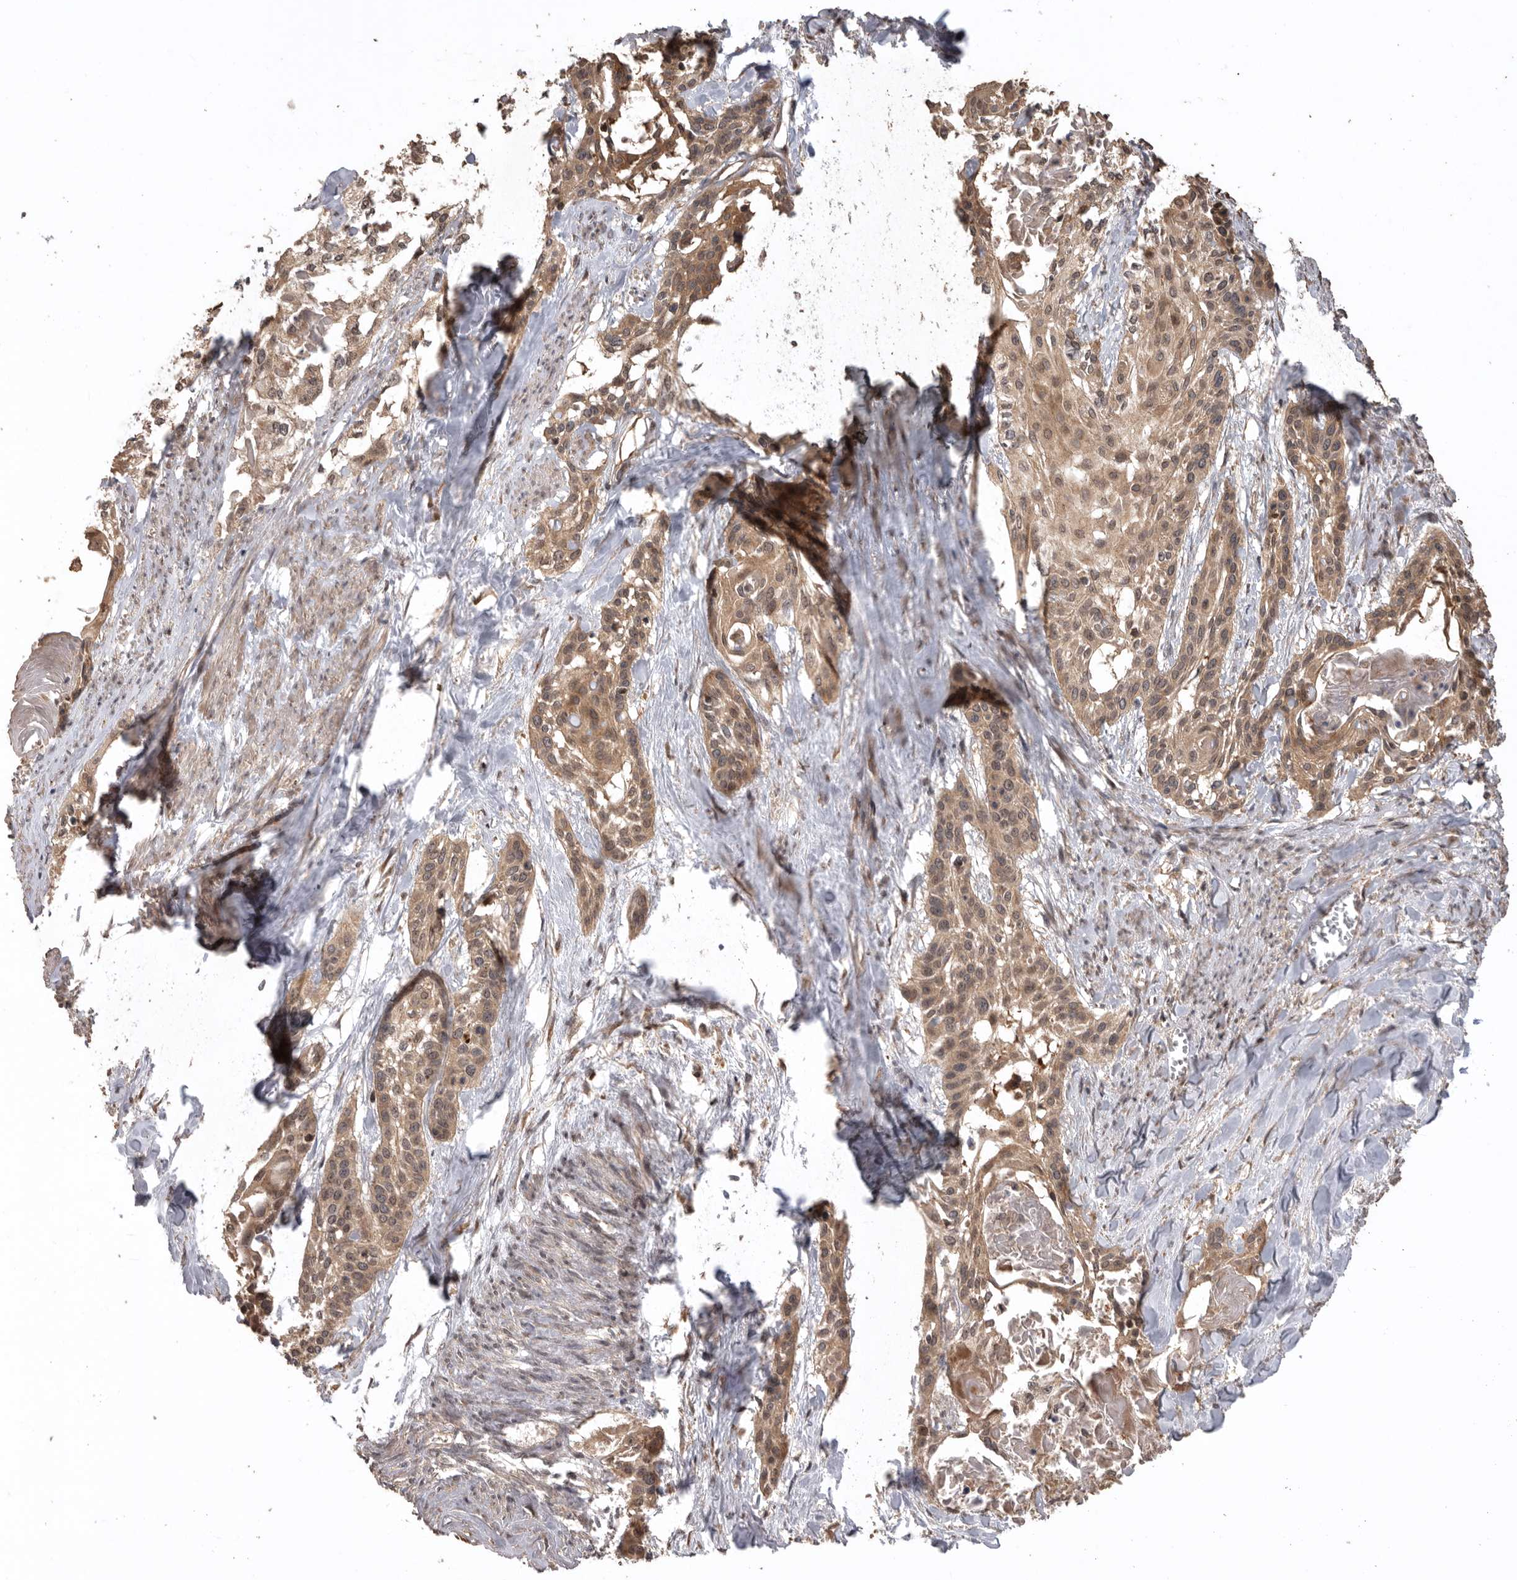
{"staining": {"intensity": "weak", "quantity": ">75%", "location": "cytoplasmic/membranous"}, "tissue": "cervical cancer", "cell_type": "Tumor cells", "image_type": "cancer", "snomed": [{"axis": "morphology", "description": "Squamous cell carcinoma, NOS"}, {"axis": "topography", "description": "Cervix"}], "caption": "Weak cytoplasmic/membranous protein expression is seen in approximately >75% of tumor cells in squamous cell carcinoma (cervical).", "gene": "DHDDS", "patient": {"sex": "female", "age": 57}}